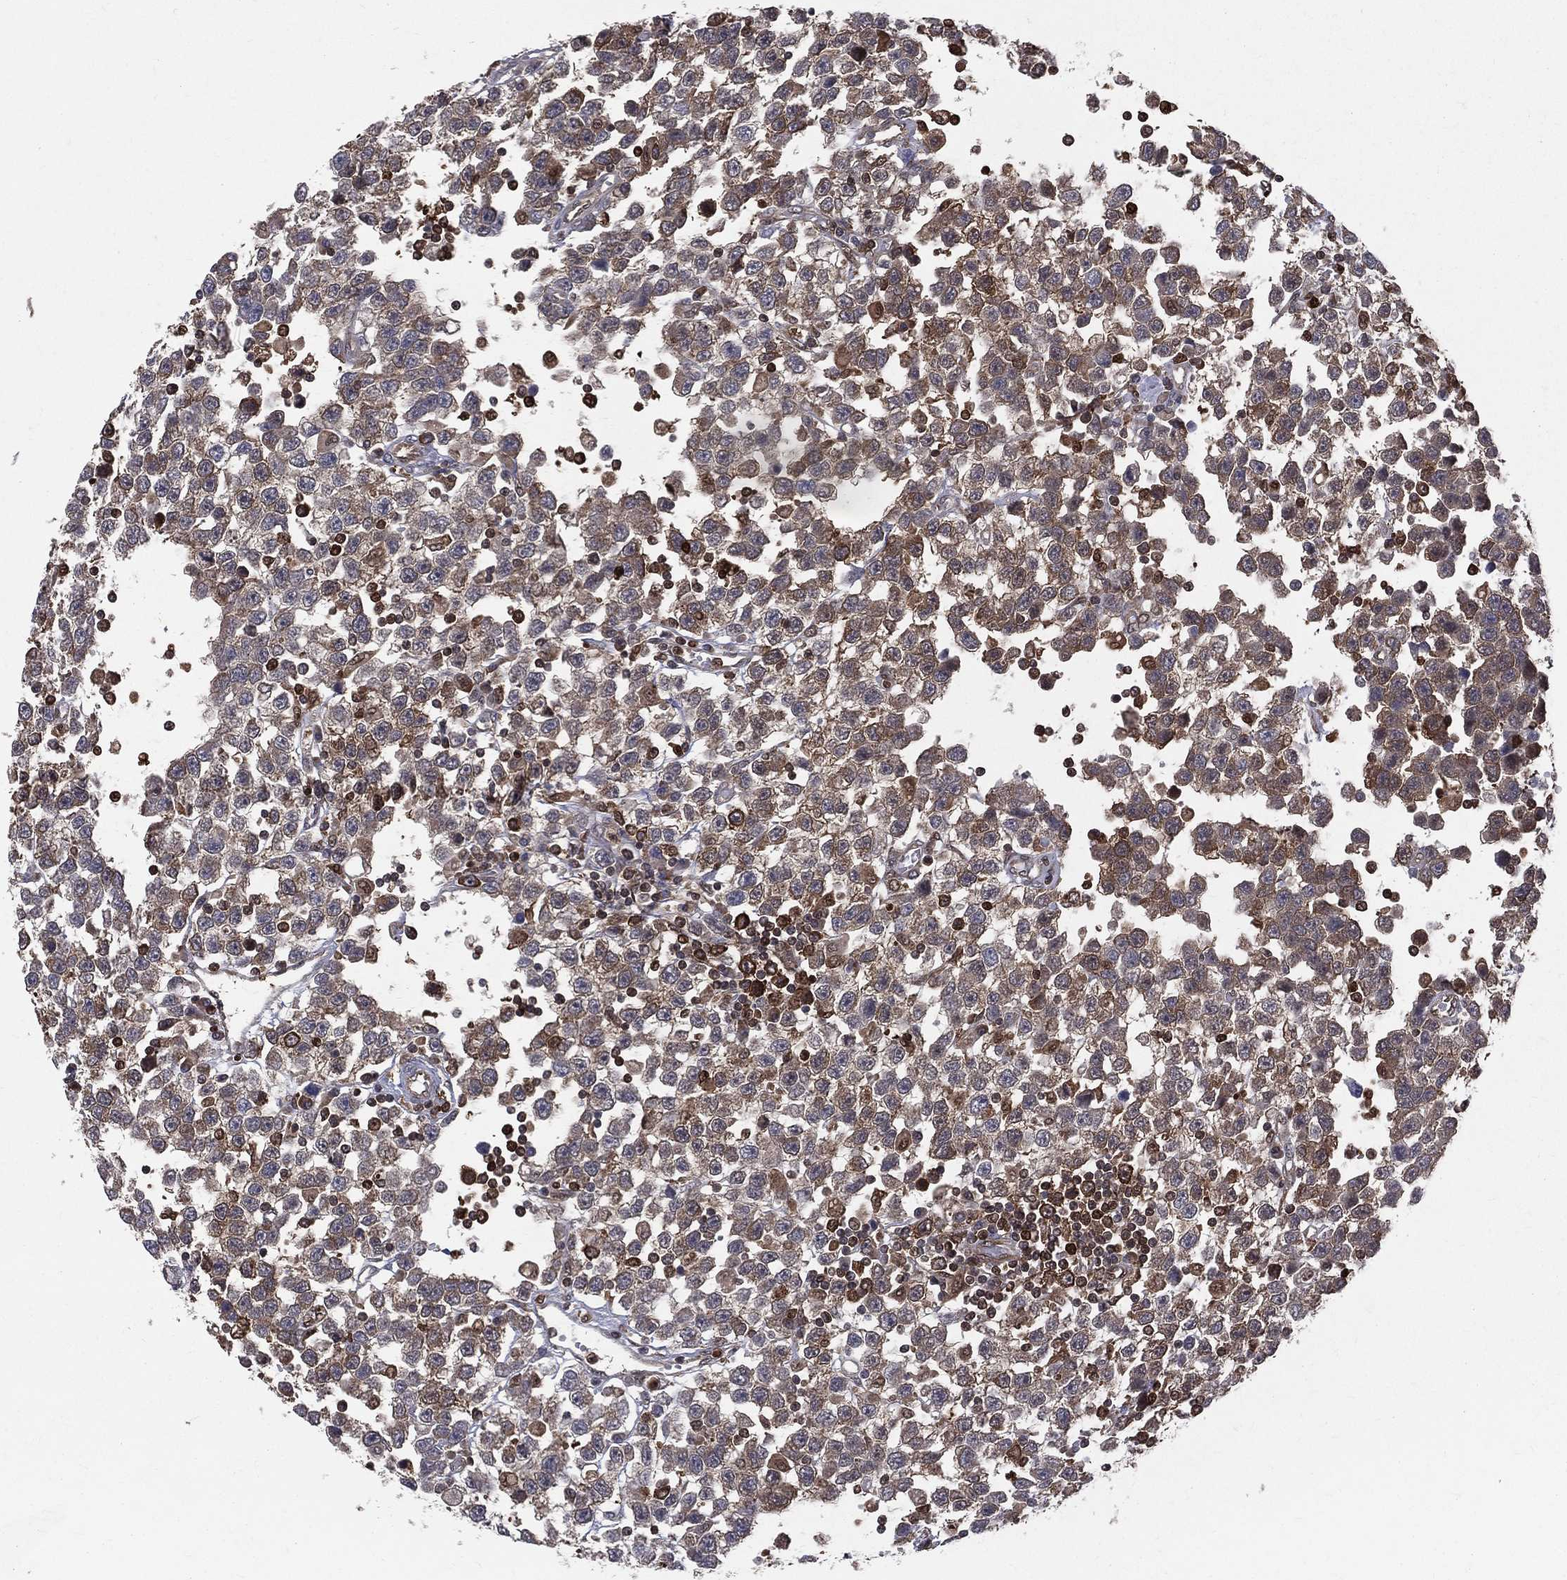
{"staining": {"intensity": "moderate", "quantity": "25%-75%", "location": "cytoplasmic/membranous"}, "tissue": "testis cancer", "cell_type": "Tumor cells", "image_type": "cancer", "snomed": [{"axis": "morphology", "description": "Seminoma, NOS"}, {"axis": "topography", "description": "Testis"}], "caption": "Protein expression analysis of testis cancer reveals moderate cytoplasmic/membranous expression in about 25%-75% of tumor cells.", "gene": "ENO1", "patient": {"sex": "male", "age": 34}}